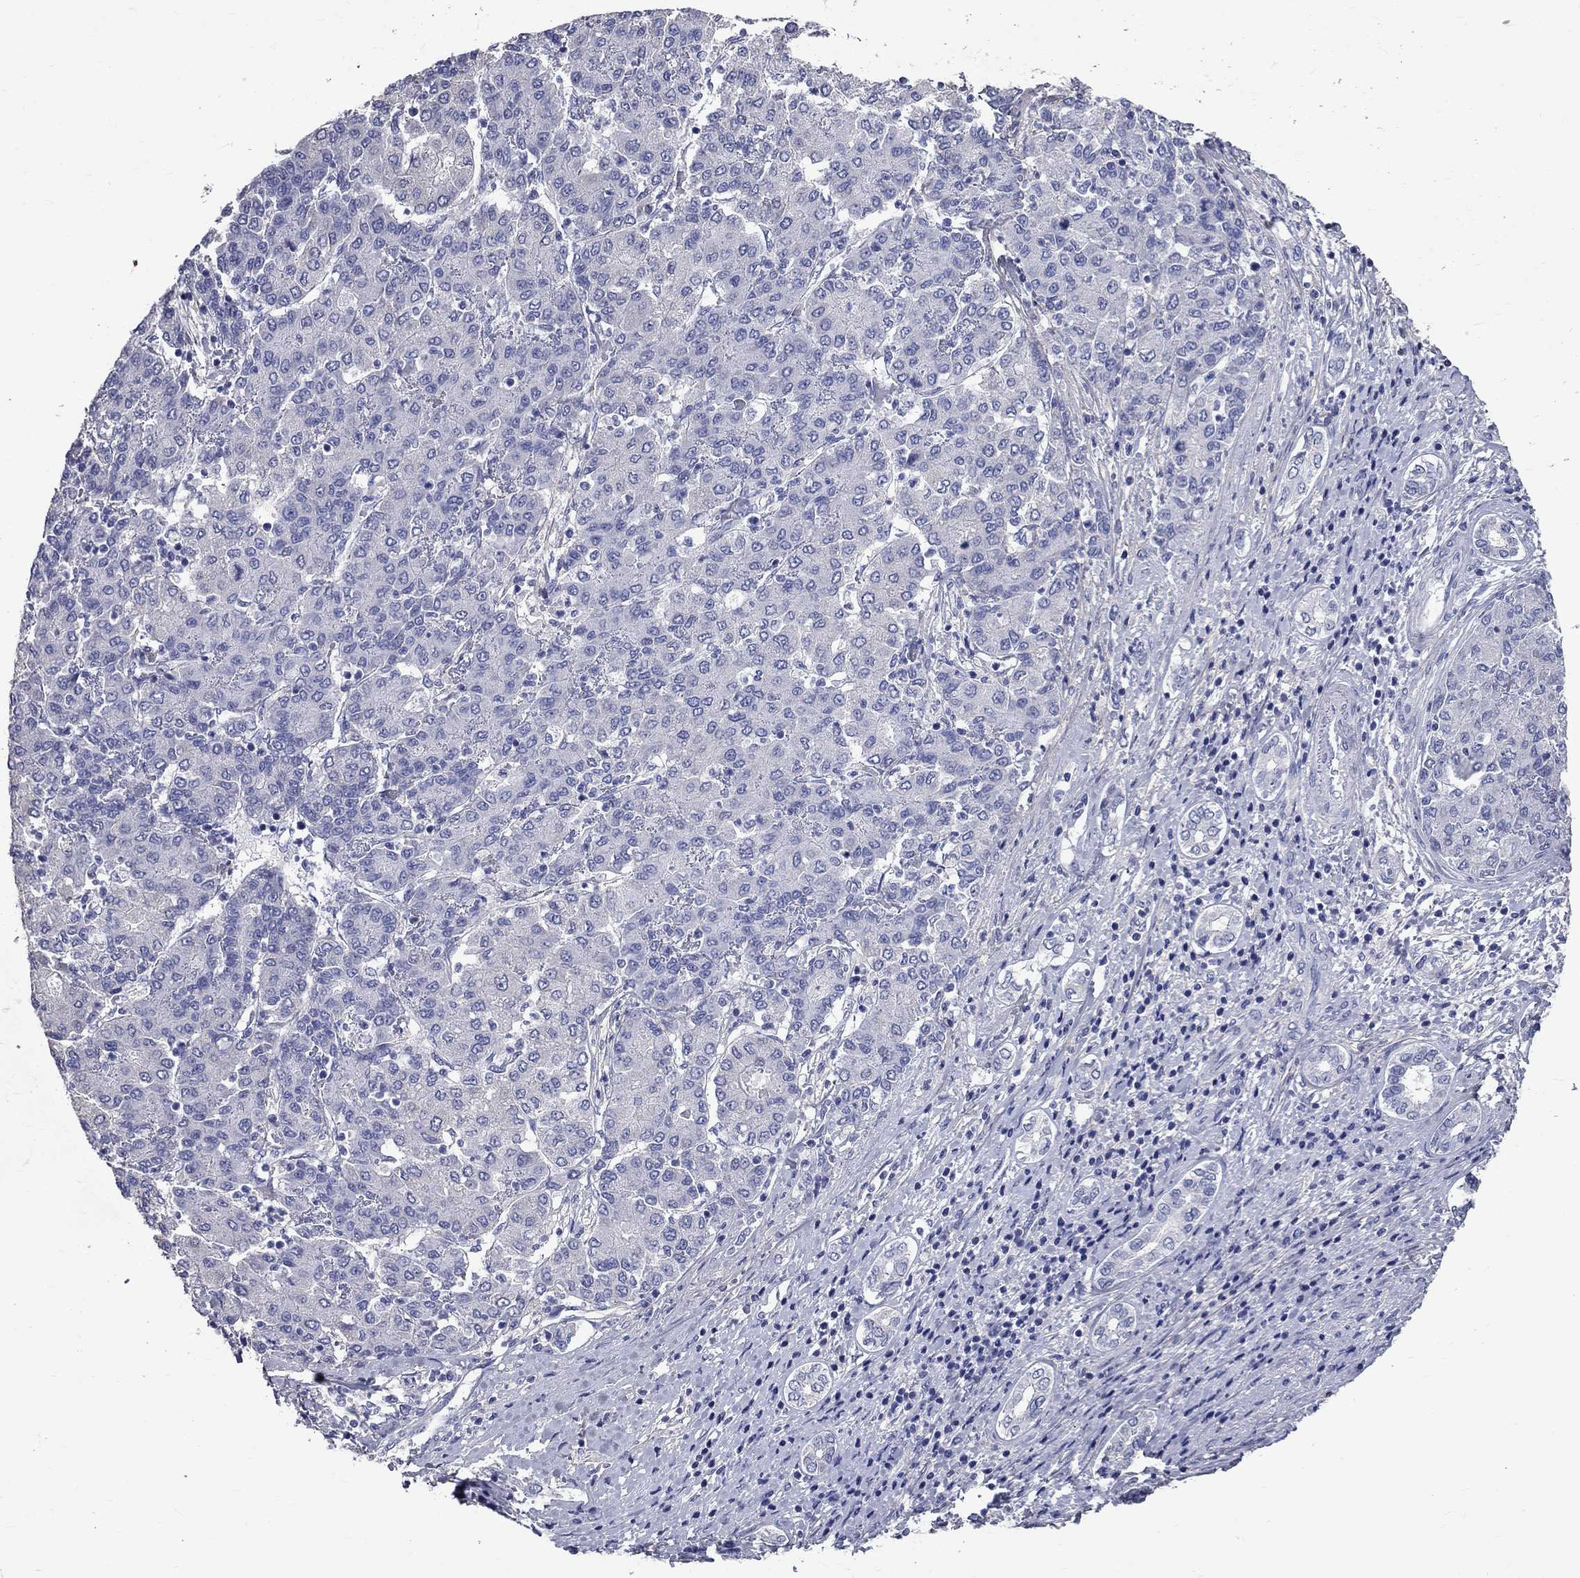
{"staining": {"intensity": "negative", "quantity": "none", "location": "none"}, "tissue": "liver cancer", "cell_type": "Tumor cells", "image_type": "cancer", "snomed": [{"axis": "morphology", "description": "Carcinoma, Hepatocellular, NOS"}, {"axis": "topography", "description": "Liver"}], "caption": "Tumor cells show no significant staining in liver hepatocellular carcinoma.", "gene": "ANXA10", "patient": {"sex": "male", "age": 65}}